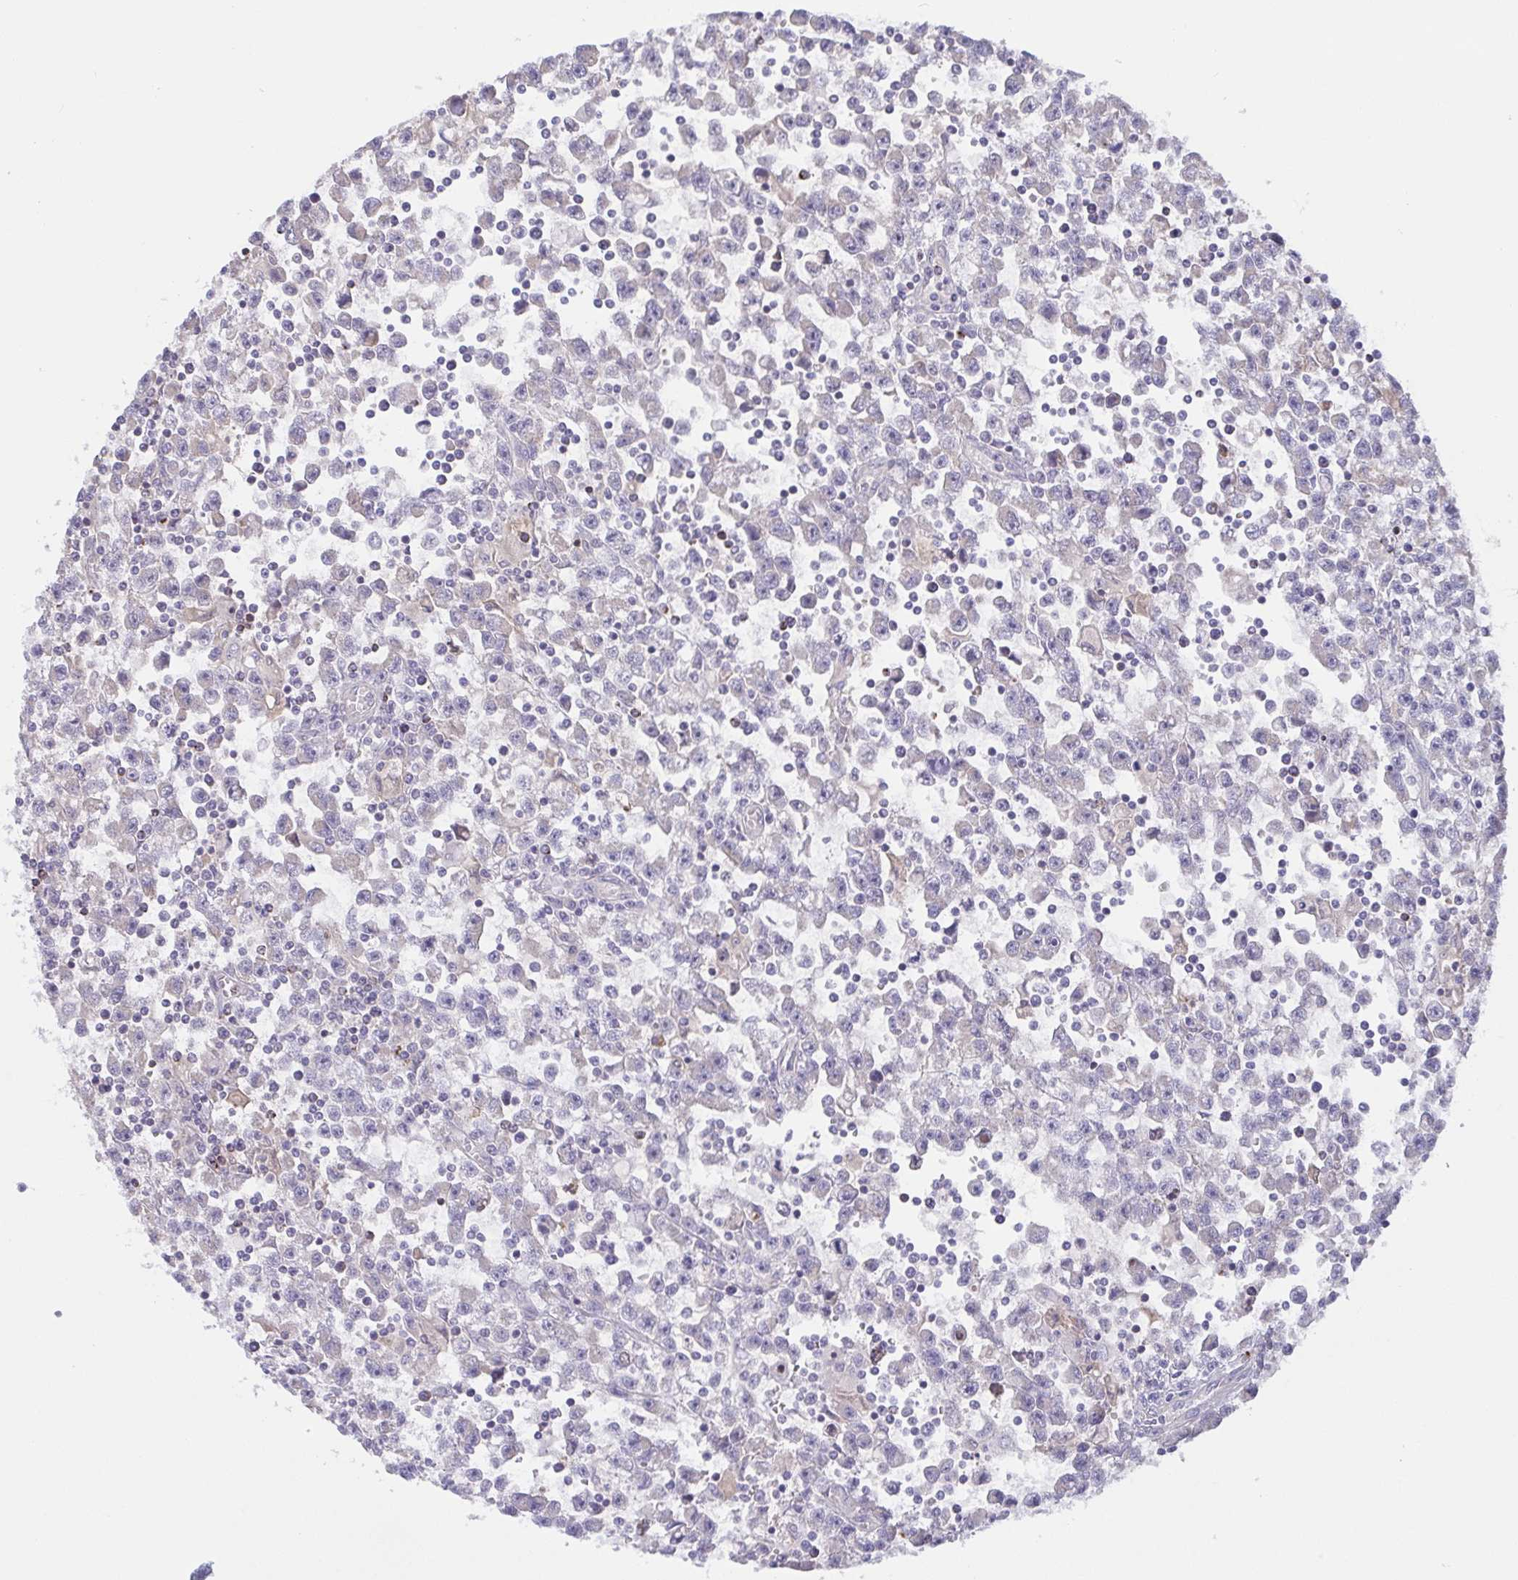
{"staining": {"intensity": "negative", "quantity": "none", "location": "none"}, "tissue": "testis cancer", "cell_type": "Tumor cells", "image_type": "cancer", "snomed": [{"axis": "morphology", "description": "Seminoma, NOS"}, {"axis": "topography", "description": "Testis"}], "caption": "This is a image of IHC staining of seminoma (testis), which shows no positivity in tumor cells. (DAB IHC, high magnification).", "gene": "OSBPL7", "patient": {"sex": "male", "age": 31}}